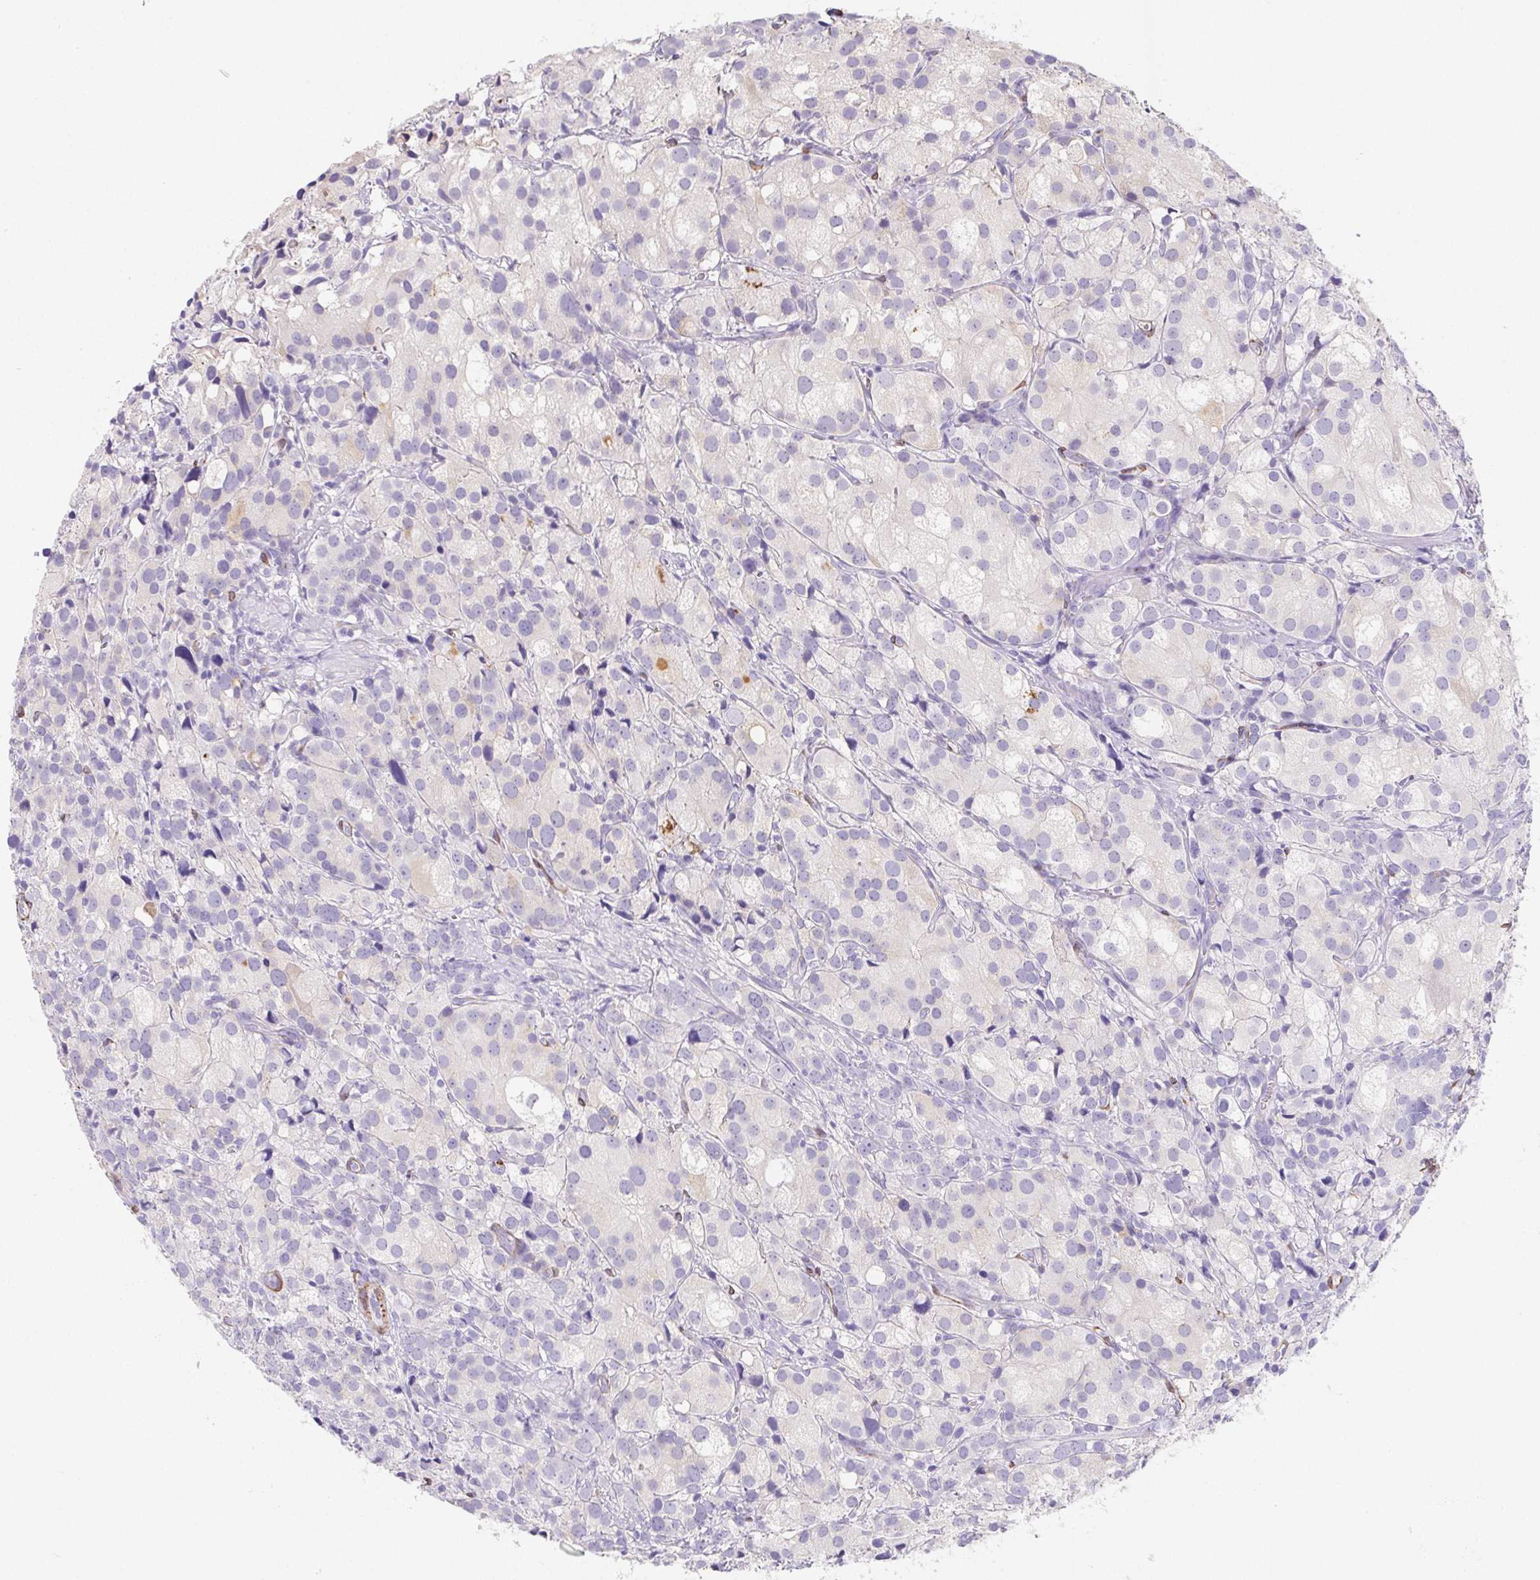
{"staining": {"intensity": "negative", "quantity": "none", "location": "none"}, "tissue": "prostate cancer", "cell_type": "Tumor cells", "image_type": "cancer", "snomed": [{"axis": "morphology", "description": "Adenocarcinoma, High grade"}, {"axis": "topography", "description": "Prostate"}], "caption": "A histopathology image of high-grade adenocarcinoma (prostate) stained for a protein reveals no brown staining in tumor cells.", "gene": "HRC", "patient": {"sex": "male", "age": 86}}